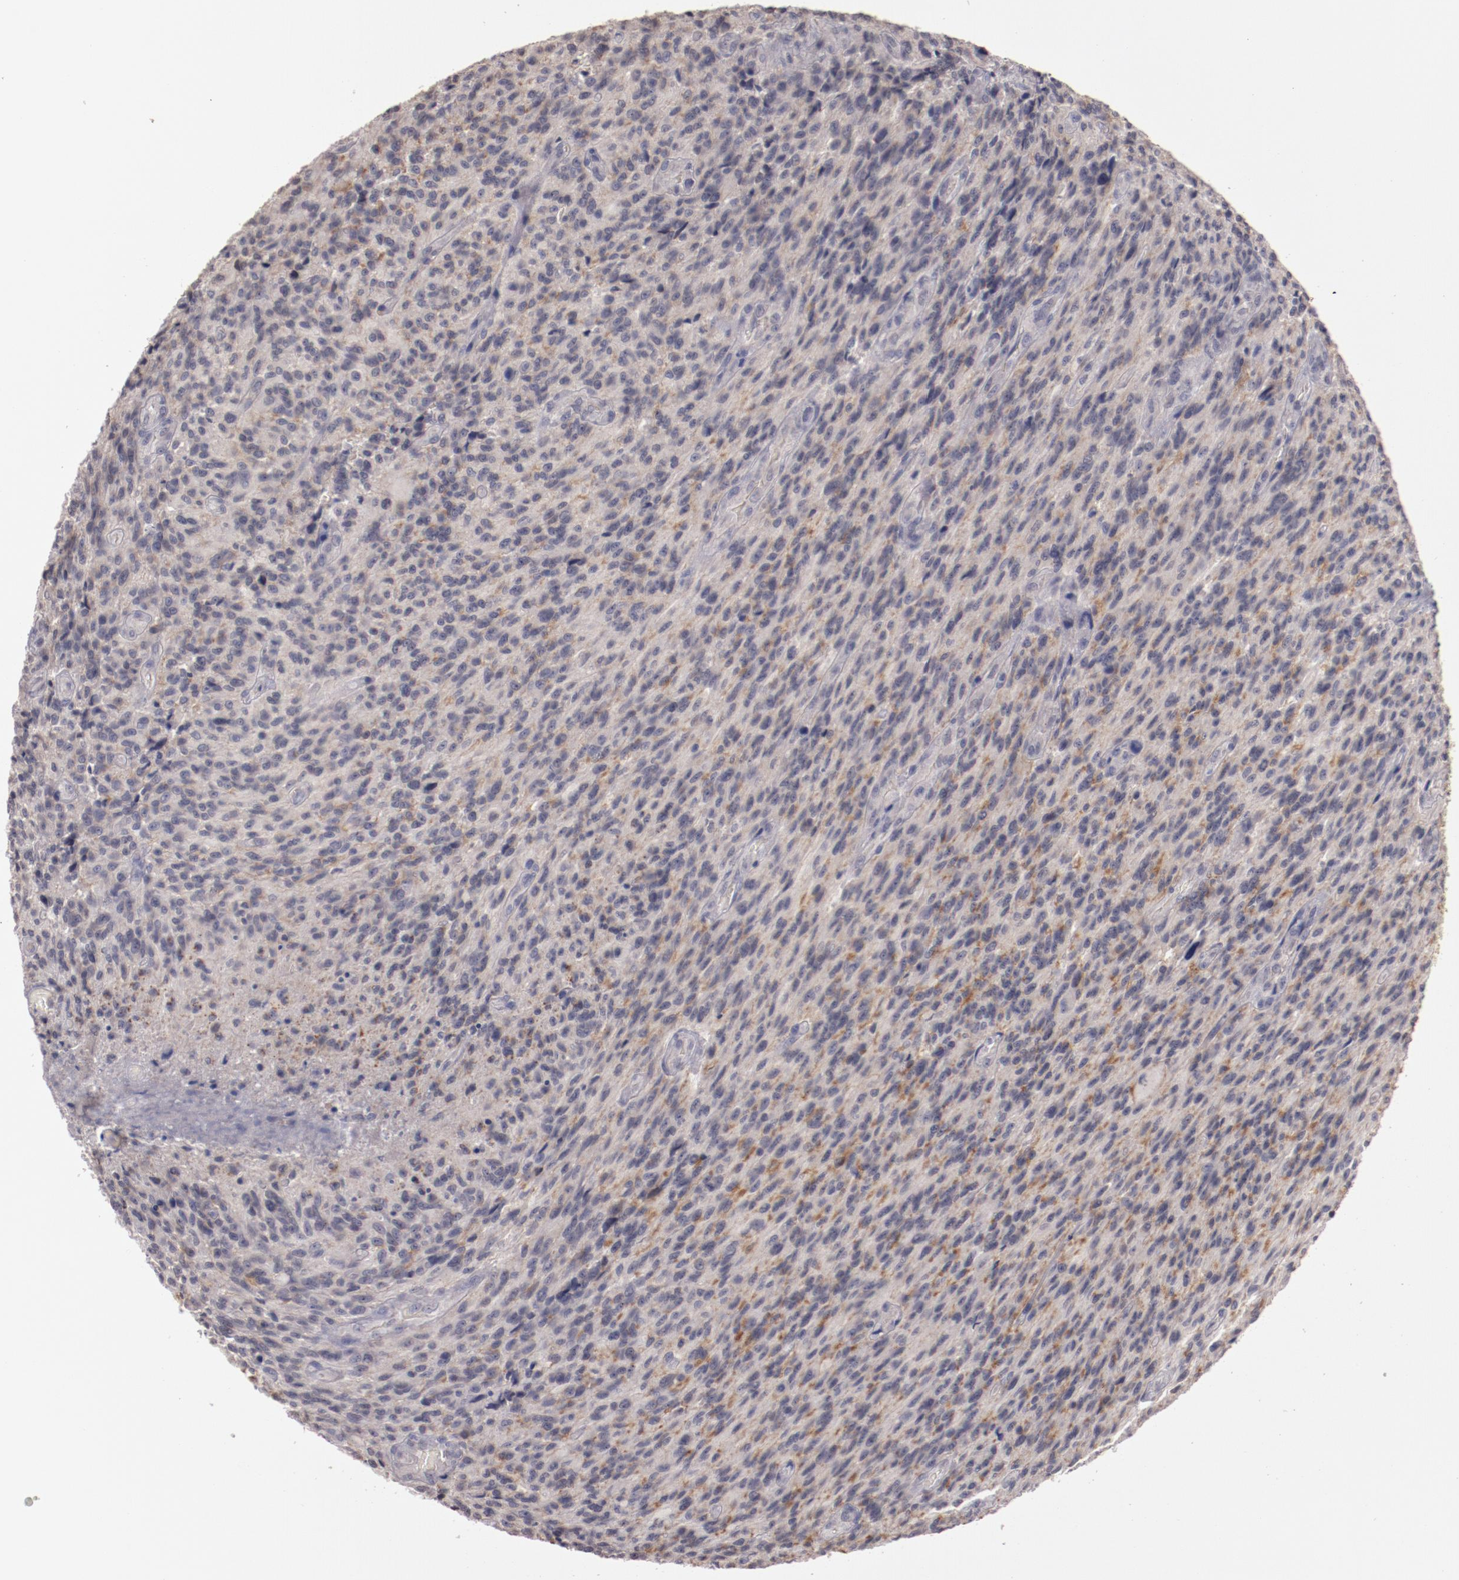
{"staining": {"intensity": "negative", "quantity": "none", "location": "none"}, "tissue": "glioma", "cell_type": "Tumor cells", "image_type": "cancer", "snomed": [{"axis": "morphology", "description": "Normal tissue, NOS"}, {"axis": "morphology", "description": "Glioma, malignant, High grade"}, {"axis": "topography", "description": "Cerebral cortex"}], "caption": "IHC micrograph of human high-grade glioma (malignant) stained for a protein (brown), which displays no expression in tumor cells. Brightfield microscopy of immunohistochemistry (IHC) stained with DAB (3,3'-diaminobenzidine) (brown) and hematoxylin (blue), captured at high magnification.", "gene": "MBL2", "patient": {"sex": "male", "age": 56}}